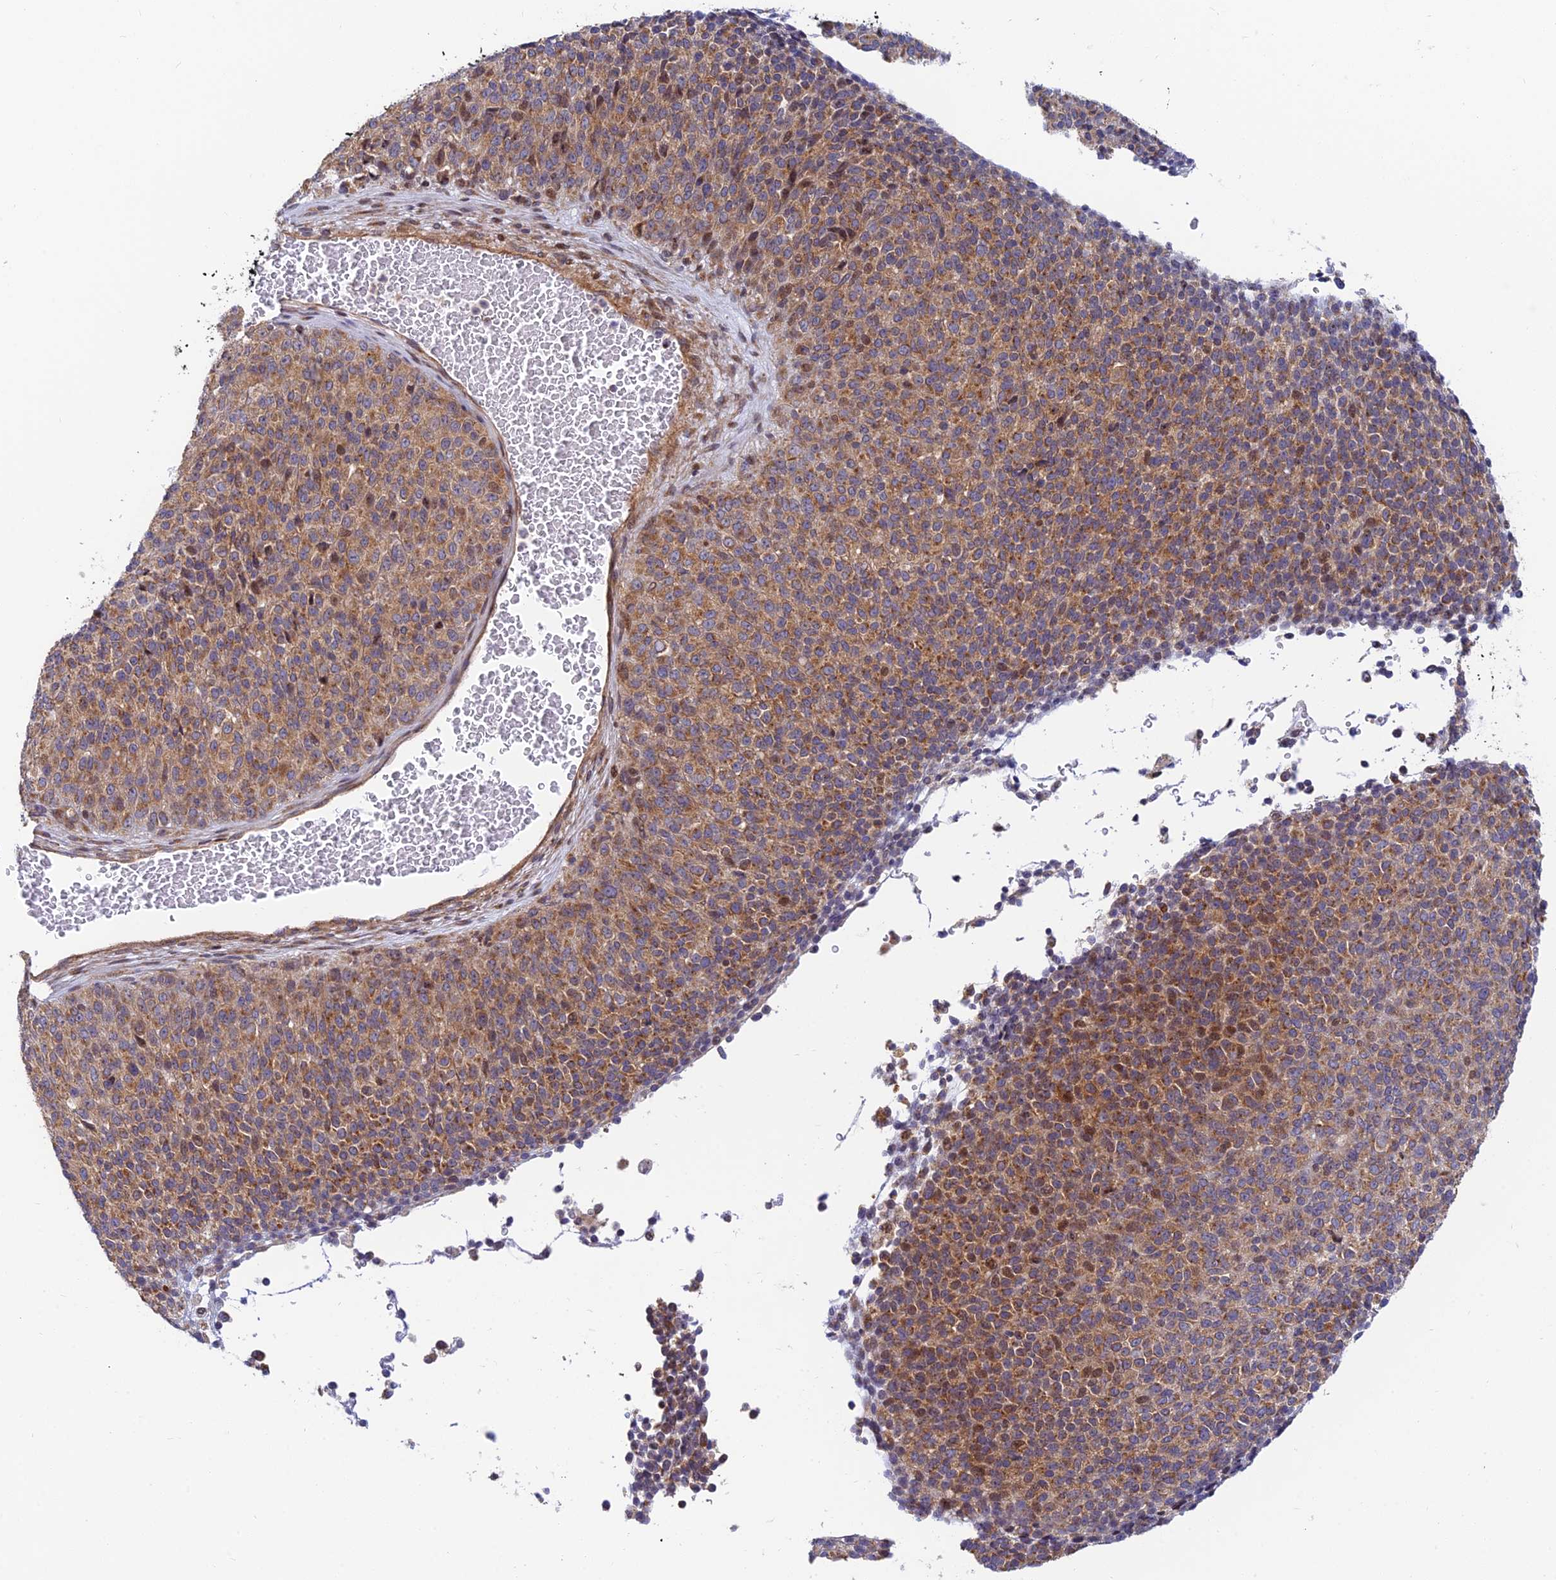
{"staining": {"intensity": "moderate", "quantity": ">75%", "location": "cytoplasmic/membranous,nuclear"}, "tissue": "melanoma", "cell_type": "Tumor cells", "image_type": "cancer", "snomed": [{"axis": "morphology", "description": "Malignant melanoma, Metastatic site"}, {"axis": "topography", "description": "Brain"}], "caption": "IHC (DAB (3,3'-diaminobenzidine)) staining of human malignant melanoma (metastatic site) demonstrates moderate cytoplasmic/membranous and nuclear protein expression in approximately >75% of tumor cells.", "gene": "HOOK2", "patient": {"sex": "female", "age": 56}}